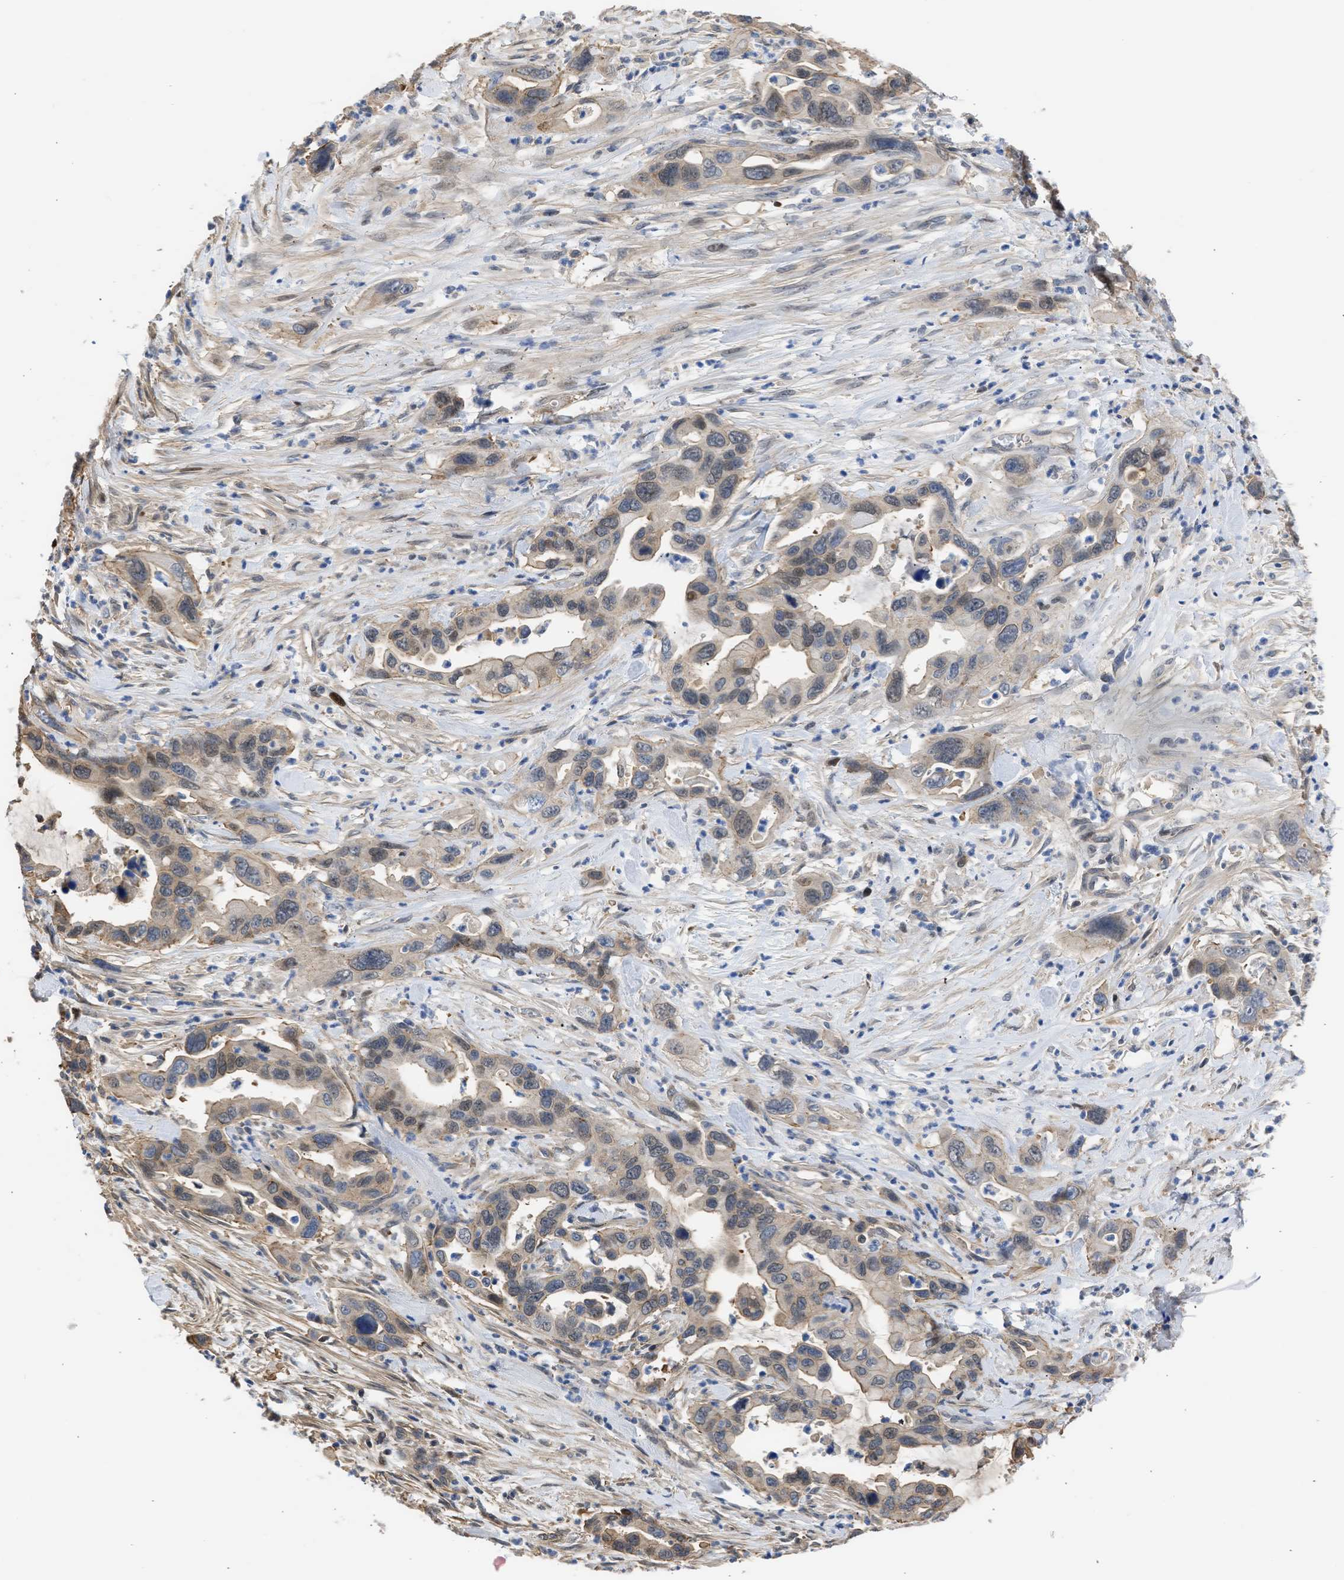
{"staining": {"intensity": "weak", "quantity": ">75%", "location": "cytoplasmic/membranous,nuclear"}, "tissue": "pancreatic cancer", "cell_type": "Tumor cells", "image_type": "cancer", "snomed": [{"axis": "morphology", "description": "Adenocarcinoma, NOS"}, {"axis": "topography", "description": "Pancreas"}], "caption": "There is low levels of weak cytoplasmic/membranous and nuclear positivity in tumor cells of adenocarcinoma (pancreatic), as demonstrated by immunohistochemical staining (brown color).", "gene": "MAS1L", "patient": {"sex": "female", "age": 70}}